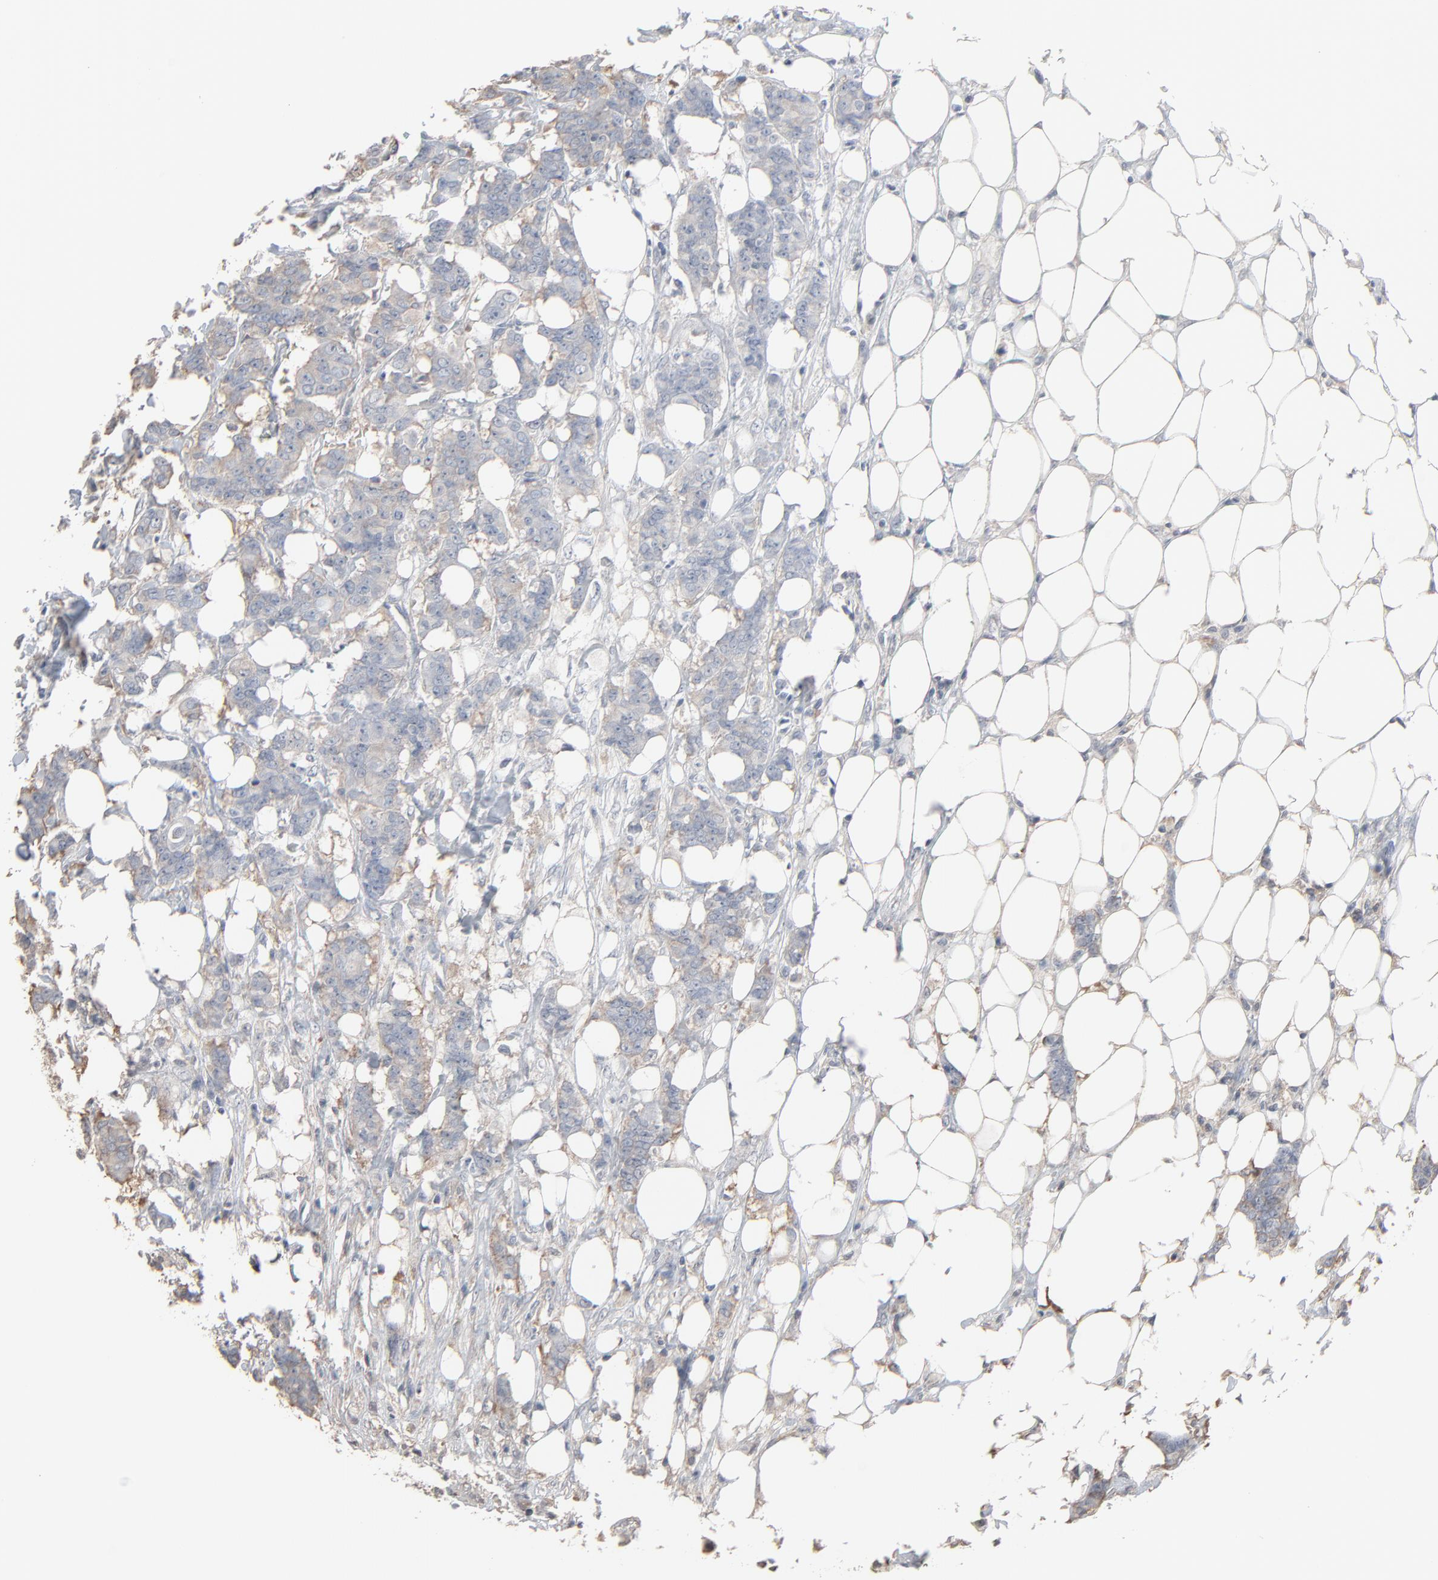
{"staining": {"intensity": "weak", "quantity": "25%-75%", "location": "cytoplasmic/membranous"}, "tissue": "breast cancer", "cell_type": "Tumor cells", "image_type": "cancer", "snomed": [{"axis": "morphology", "description": "Duct carcinoma"}, {"axis": "topography", "description": "Breast"}], "caption": "There is low levels of weak cytoplasmic/membranous positivity in tumor cells of invasive ductal carcinoma (breast), as demonstrated by immunohistochemical staining (brown color).", "gene": "CCT5", "patient": {"sex": "female", "age": 40}}